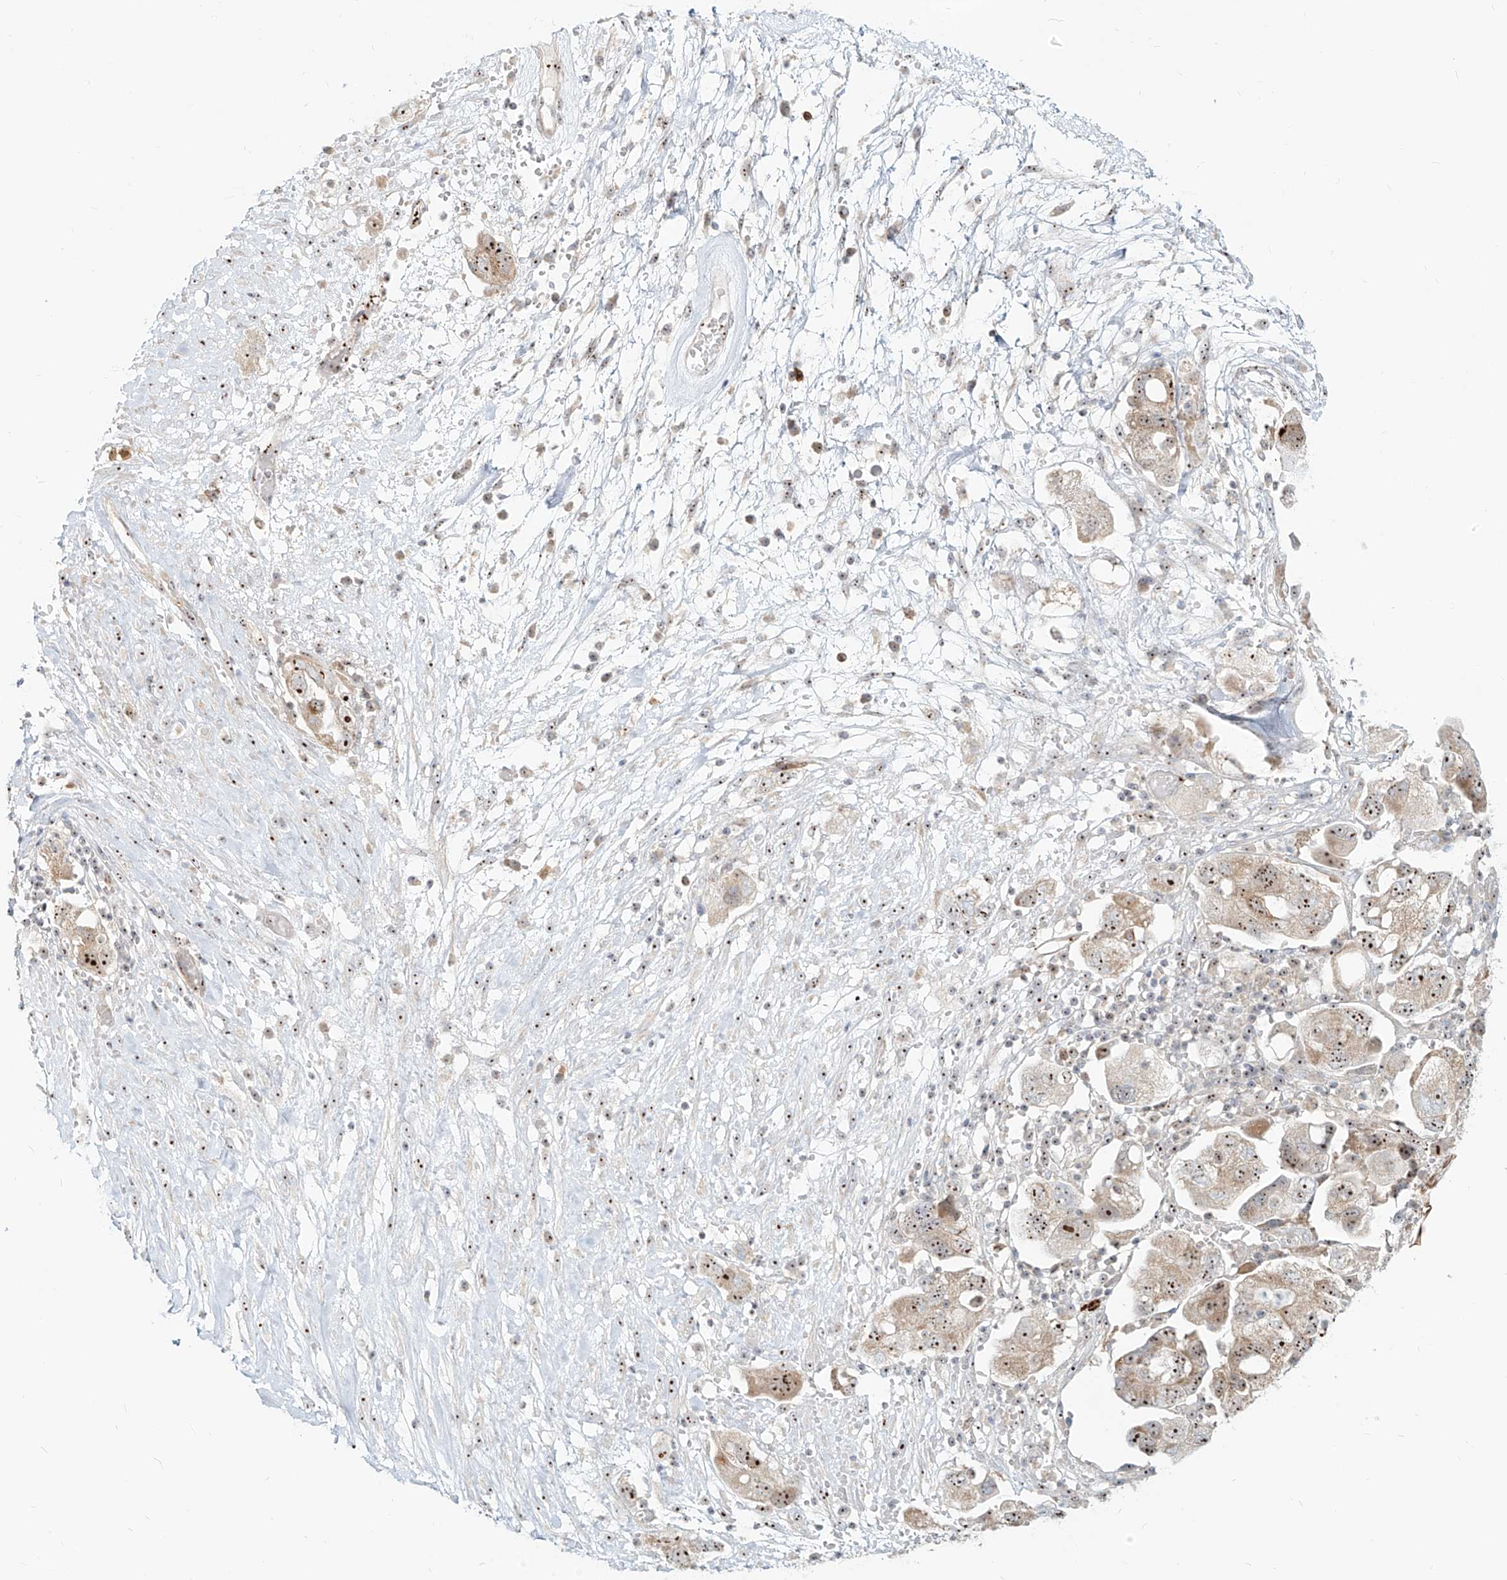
{"staining": {"intensity": "strong", "quantity": ">75%", "location": "nuclear"}, "tissue": "ovarian cancer", "cell_type": "Tumor cells", "image_type": "cancer", "snomed": [{"axis": "morphology", "description": "Carcinoma, NOS"}, {"axis": "morphology", "description": "Cystadenocarcinoma, serous, NOS"}, {"axis": "topography", "description": "Ovary"}], "caption": "Tumor cells show strong nuclear expression in about >75% of cells in carcinoma (ovarian). (DAB (3,3'-diaminobenzidine) IHC with brightfield microscopy, high magnification).", "gene": "BYSL", "patient": {"sex": "female", "age": 69}}